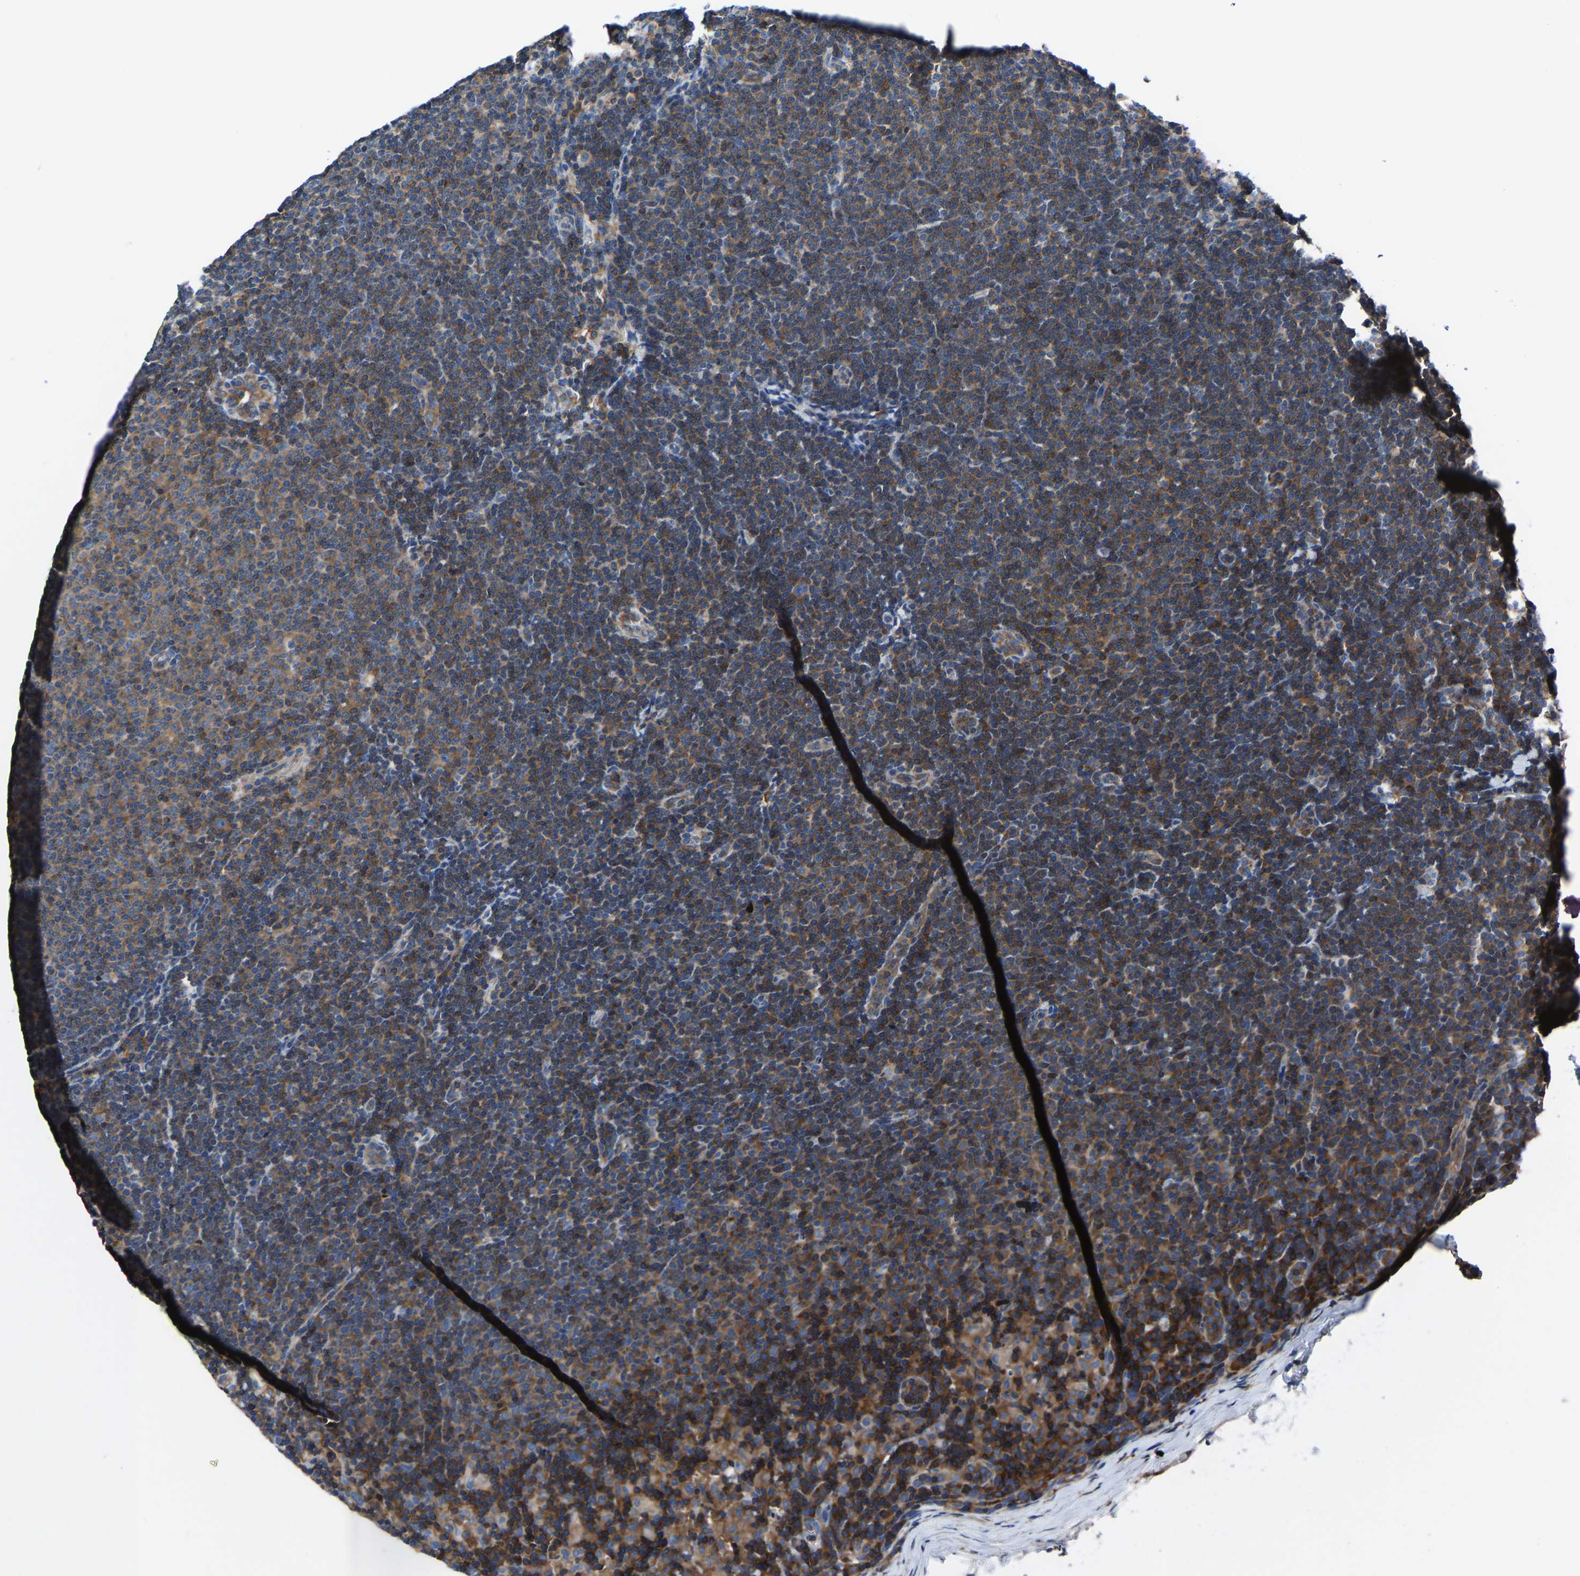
{"staining": {"intensity": "moderate", "quantity": ">75%", "location": "cytoplasmic/membranous"}, "tissue": "lymphoma", "cell_type": "Tumor cells", "image_type": "cancer", "snomed": [{"axis": "morphology", "description": "Malignant lymphoma, non-Hodgkin's type, Low grade"}, {"axis": "topography", "description": "Lymph node"}], "caption": "Protein analysis of lymphoma tissue reveals moderate cytoplasmic/membranous expression in approximately >75% of tumor cells. Nuclei are stained in blue.", "gene": "PRKAR1A", "patient": {"sex": "female", "age": 53}}